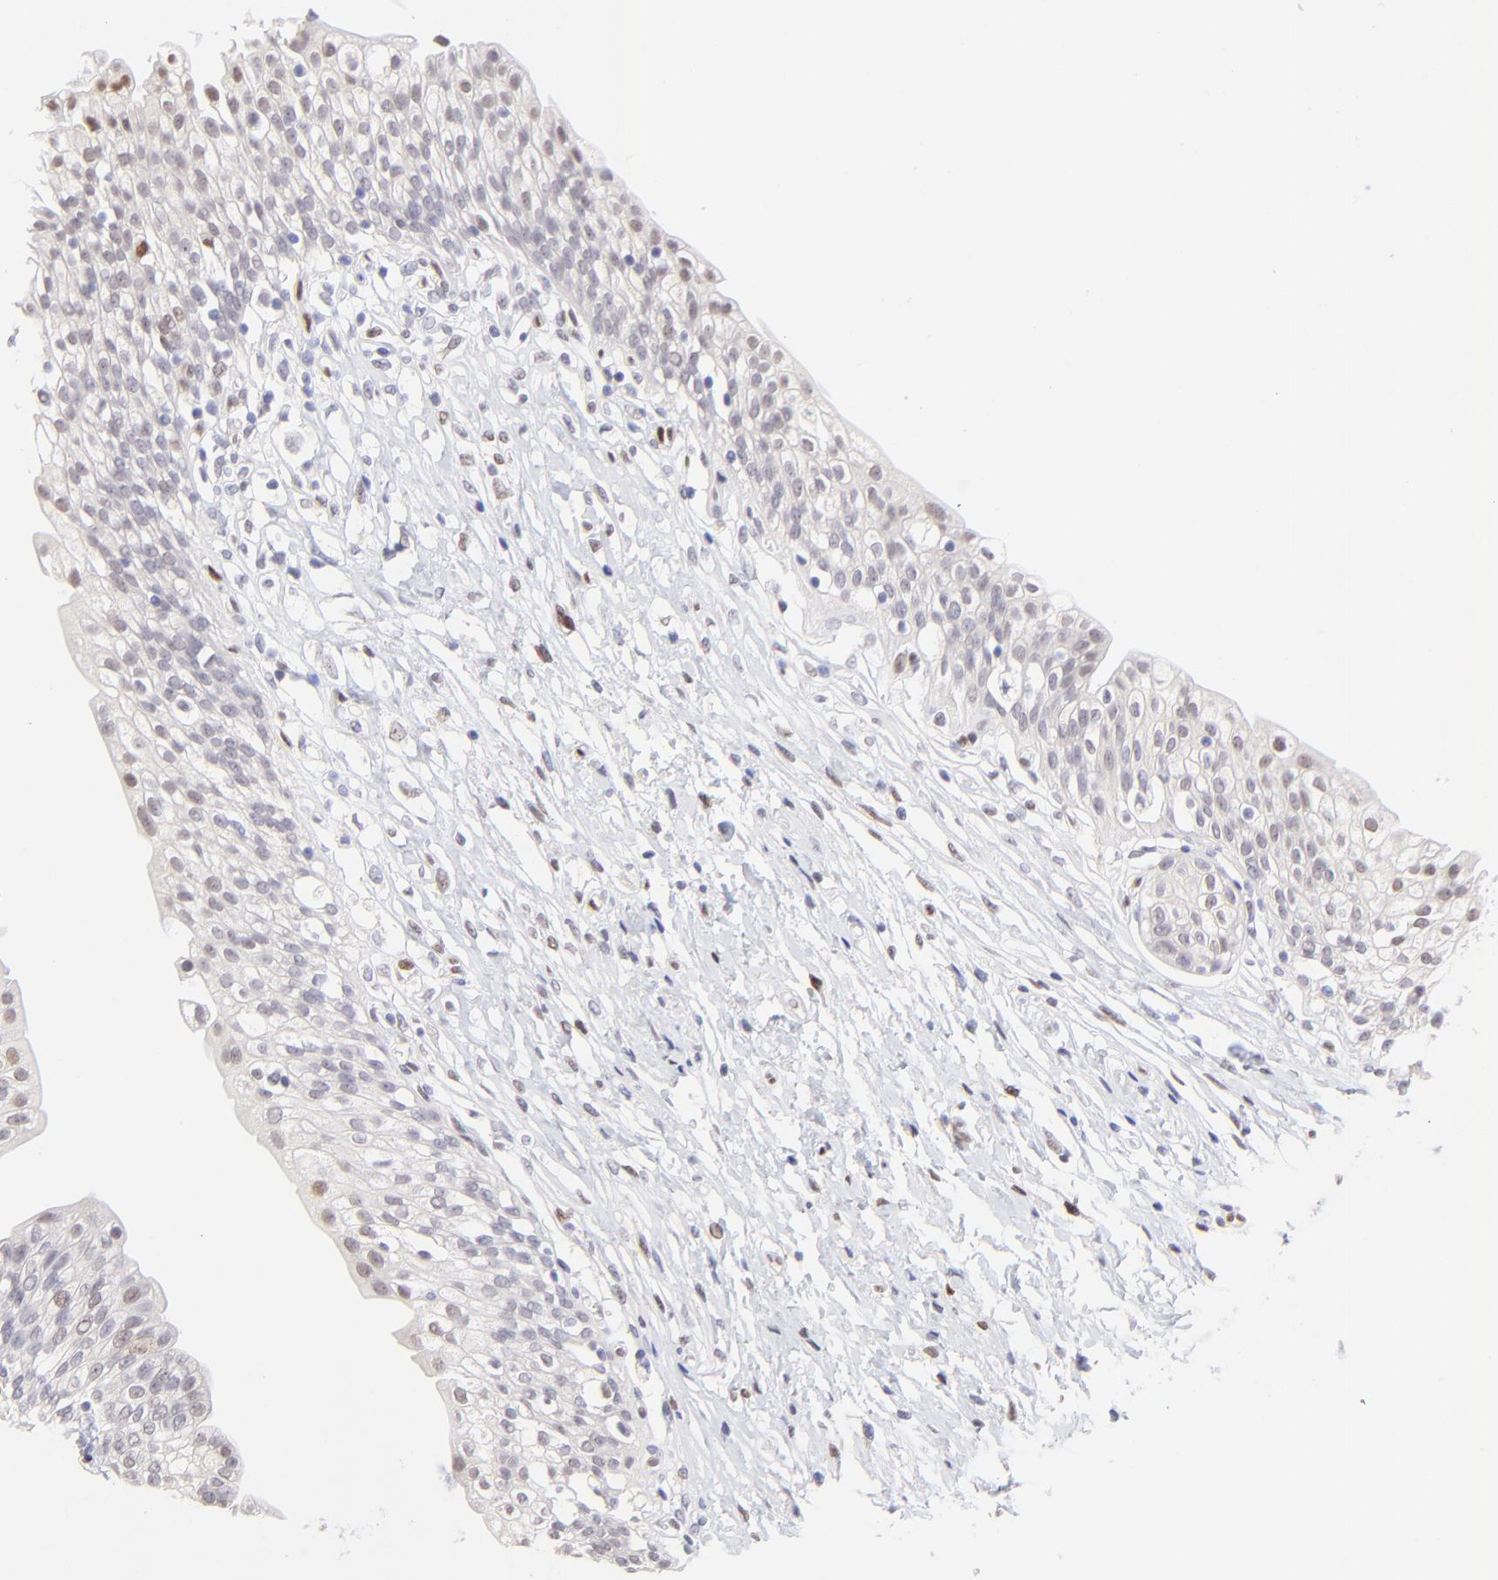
{"staining": {"intensity": "moderate", "quantity": "<25%", "location": "nuclear"}, "tissue": "urinary bladder", "cell_type": "Urothelial cells", "image_type": "normal", "snomed": [{"axis": "morphology", "description": "Normal tissue, NOS"}, {"axis": "topography", "description": "Urinary bladder"}], "caption": "The immunohistochemical stain shows moderate nuclear expression in urothelial cells of unremarkable urinary bladder. The protein of interest is shown in brown color, while the nuclei are stained blue.", "gene": "KLF4", "patient": {"sex": "female", "age": 80}}